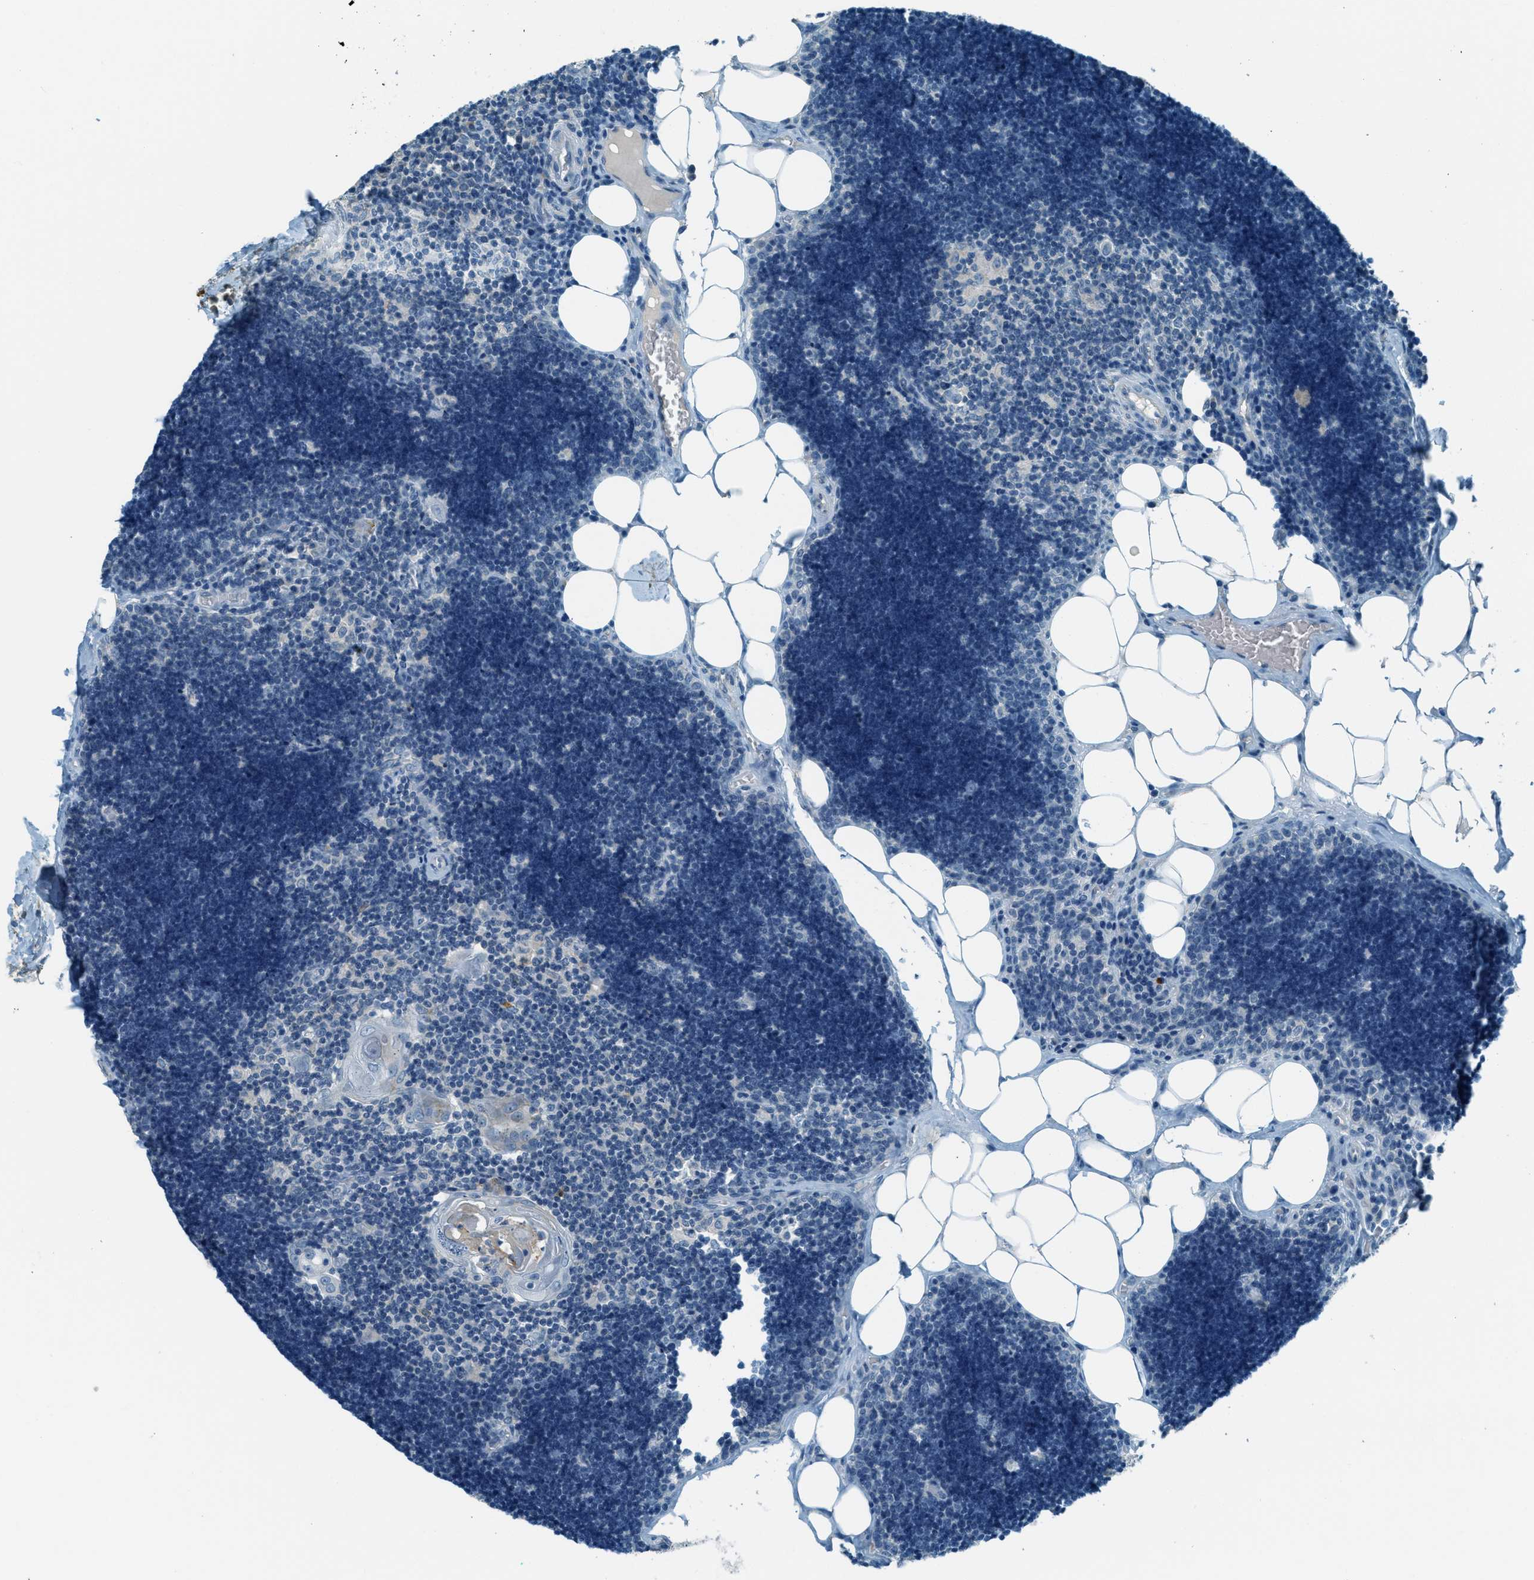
{"staining": {"intensity": "negative", "quantity": "none", "location": "none"}, "tissue": "lymph node", "cell_type": "Germinal center cells", "image_type": "normal", "snomed": [{"axis": "morphology", "description": "Normal tissue, NOS"}, {"axis": "topography", "description": "Lymph node"}], "caption": "Lymph node stained for a protein using immunohistochemistry (IHC) reveals no positivity germinal center cells.", "gene": "MSLN", "patient": {"sex": "male", "age": 33}}